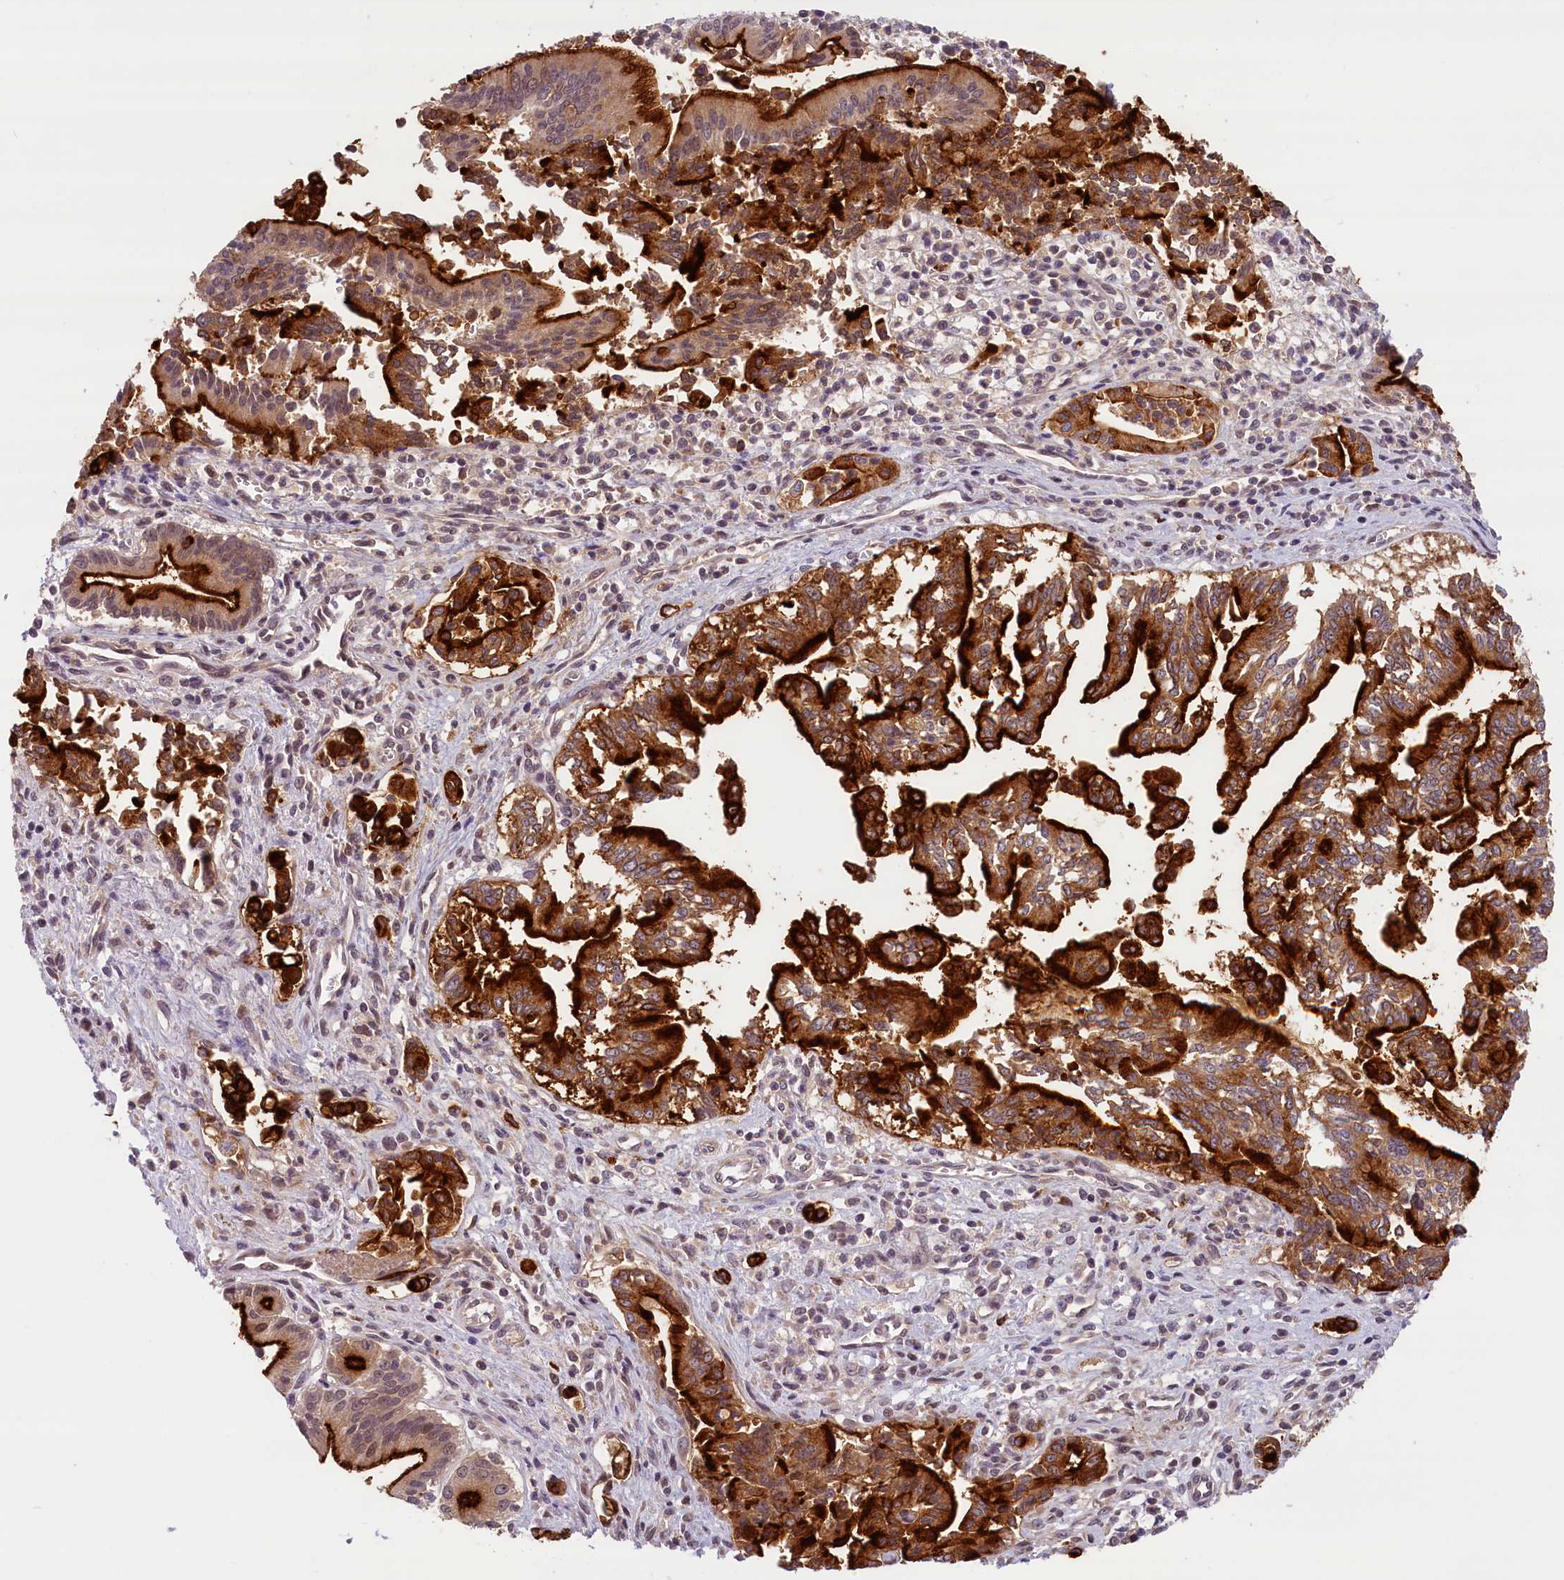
{"staining": {"intensity": "strong", "quantity": "25%-75%", "location": "cytoplasmic/membranous"}, "tissue": "pancreatic cancer", "cell_type": "Tumor cells", "image_type": "cancer", "snomed": [{"axis": "morphology", "description": "Adenocarcinoma, NOS"}, {"axis": "topography", "description": "Pancreas"}], "caption": "Immunohistochemistry staining of adenocarcinoma (pancreatic), which reveals high levels of strong cytoplasmic/membranous positivity in approximately 25%-75% of tumor cells indicating strong cytoplasmic/membranous protein positivity. The staining was performed using DAB (3,3'-diaminobenzidine) (brown) for protein detection and nuclei were counterstained in hematoxylin (blue).", "gene": "KCNK6", "patient": {"sex": "male", "age": 78}}